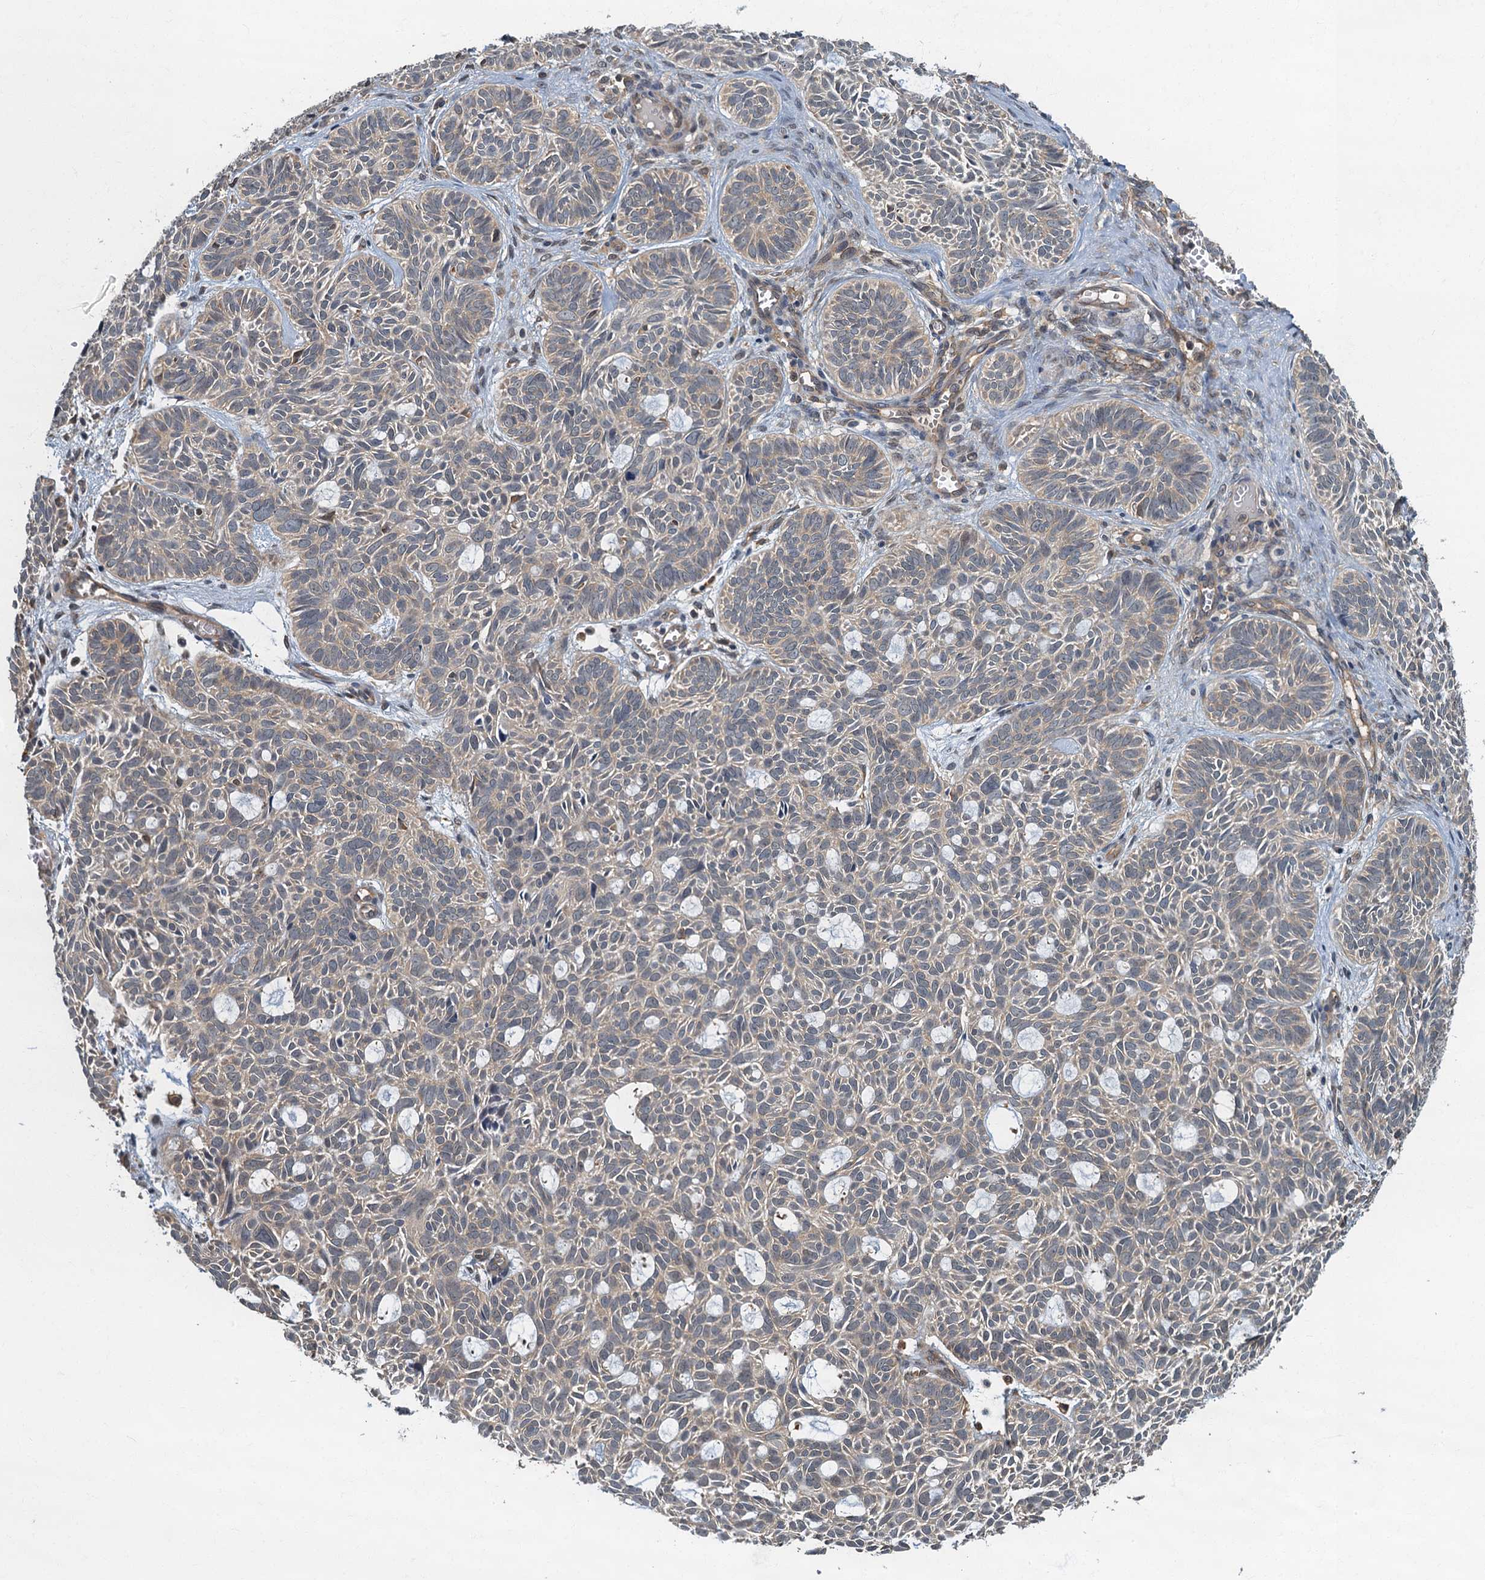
{"staining": {"intensity": "weak", "quantity": "<25%", "location": "cytoplasmic/membranous"}, "tissue": "skin cancer", "cell_type": "Tumor cells", "image_type": "cancer", "snomed": [{"axis": "morphology", "description": "Basal cell carcinoma"}, {"axis": "topography", "description": "Skin"}], "caption": "High power microscopy micrograph of an immunohistochemistry (IHC) photomicrograph of skin cancer, revealing no significant positivity in tumor cells.", "gene": "TBCK", "patient": {"sex": "male", "age": 69}}